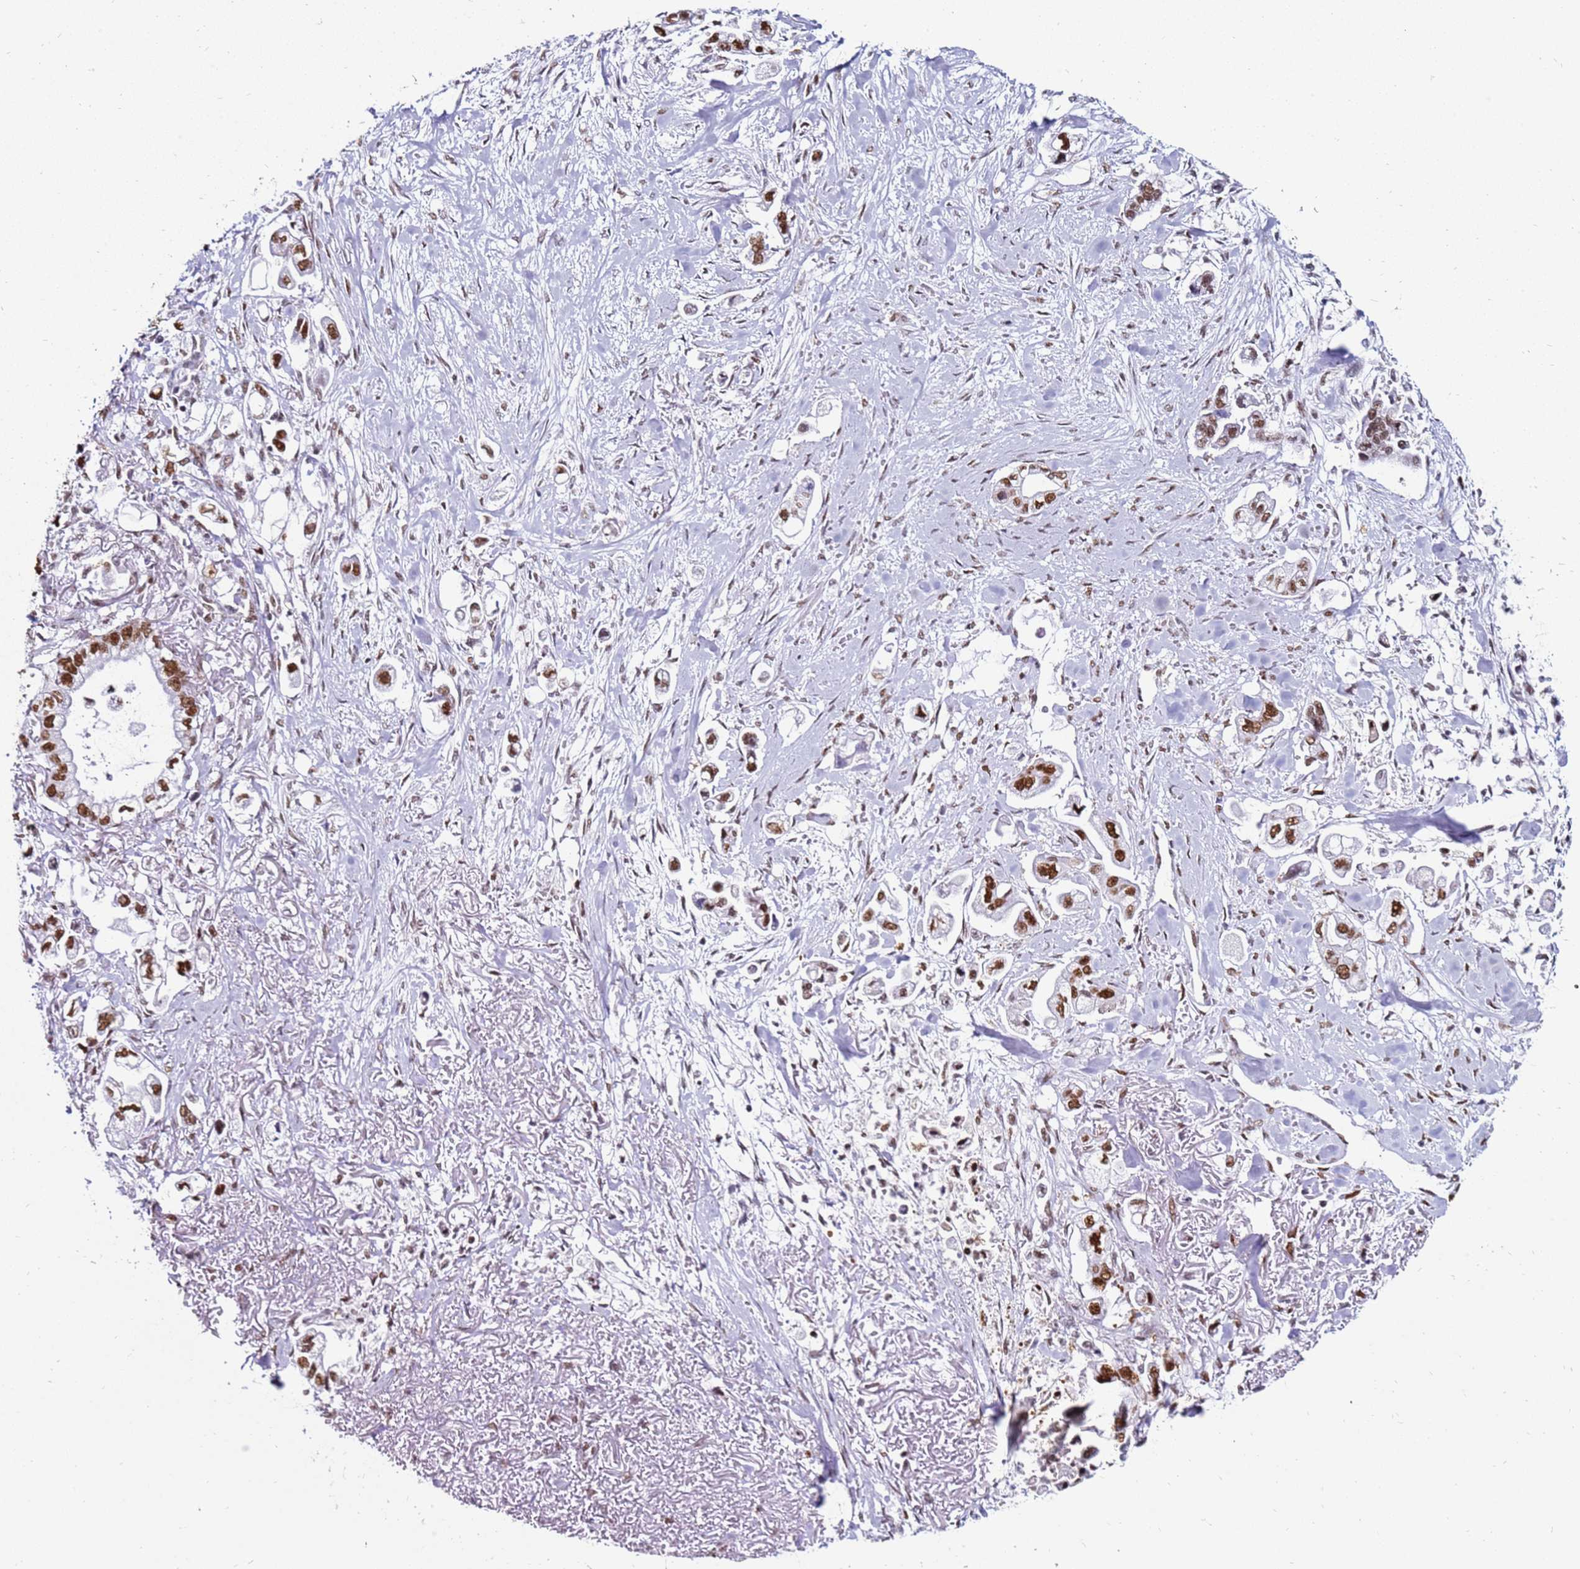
{"staining": {"intensity": "strong", "quantity": ">75%", "location": "nuclear"}, "tissue": "stomach cancer", "cell_type": "Tumor cells", "image_type": "cancer", "snomed": [{"axis": "morphology", "description": "Adenocarcinoma, NOS"}, {"axis": "topography", "description": "Stomach"}], "caption": "The photomicrograph demonstrates a brown stain indicating the presence of a protein in the nuclear of tumor cells in stomach cancer.", "gene": "KPNA4", "patient": {"sex": "male", "age": 62}}